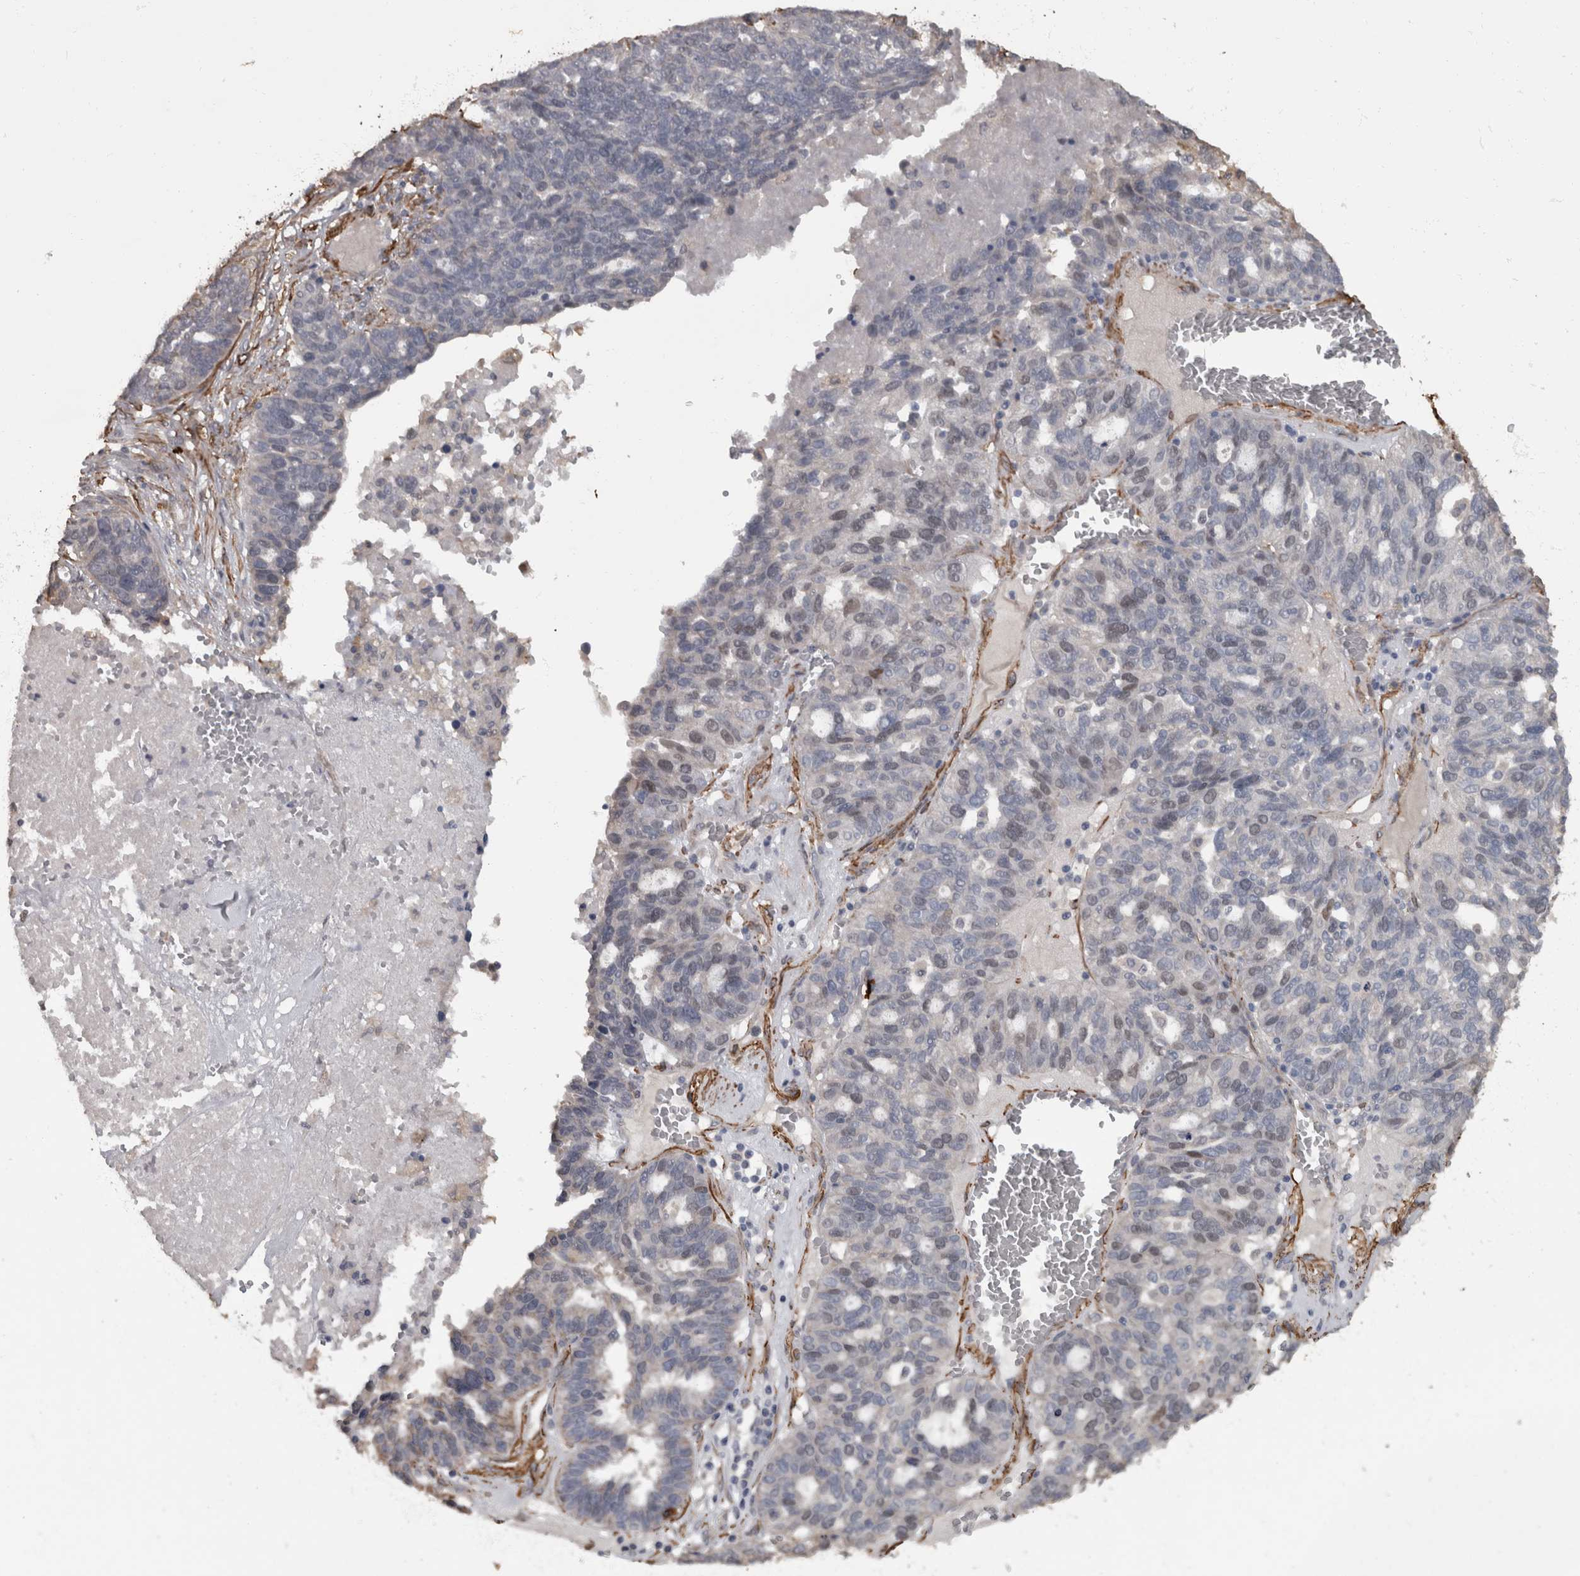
{"staining": {"intensity": "negative", "quantity": "none", "location": "none"}, "tissue": "ovarian cancer", "cell_type": "Tumor cells", "image_type": "cancer", "snomed": [{"axis": "morphology", "description": "Cystadenocarcinoma, serous, NOS"}, {"axis": "topography", "description": "Ovary"}], "caption": "Ovarian cancer stained for a protein using immunohistochemistry reveals no expression tumor cells.", "gene": "MASTL", "patient": {"sex": "female", "age": 59}}